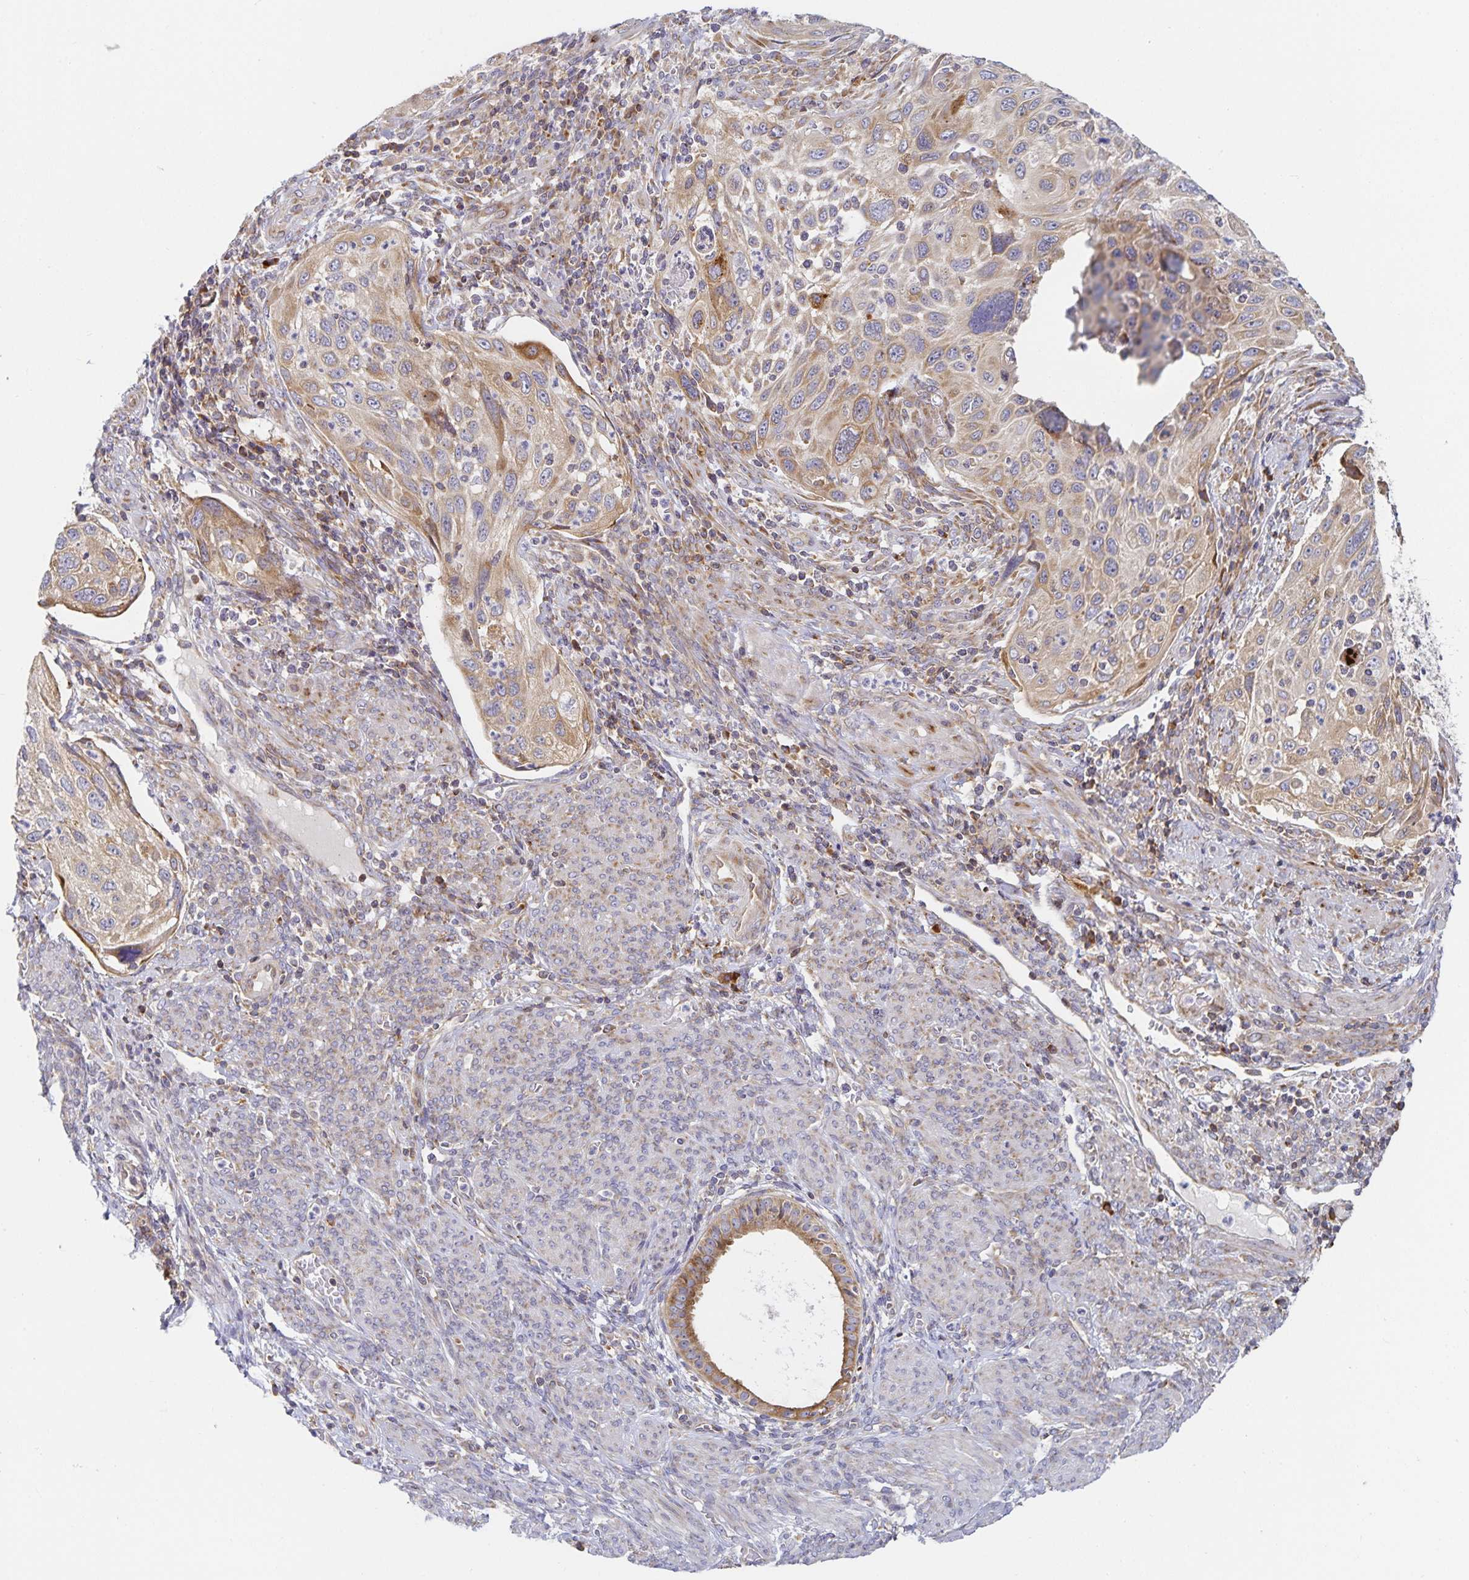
{"staining": {"intensity": "weak", "quantity": "25%-75%", "location": "cytoplasmic/membranous"}, "tissue": "cervical cancer", "cell_type": "Tumor cells", "image_type": "cancer", "snomed": [{"axis": "morphology", "description": "Squamous cell carcinoma, NOS"}, {"axis": "topography", "description": "Cervix"}], "caption": "Immunohistochemical staining of human squamous cell carcinoma (cervical) shows weak cytoplasmic/membranous protein expression in about 25%-75% of tumor cells. (Brightfield microscopy of DAB IHC at high magnification).", "gene": "NOMO1", "patient": {"sex": "female", "age": 70}}